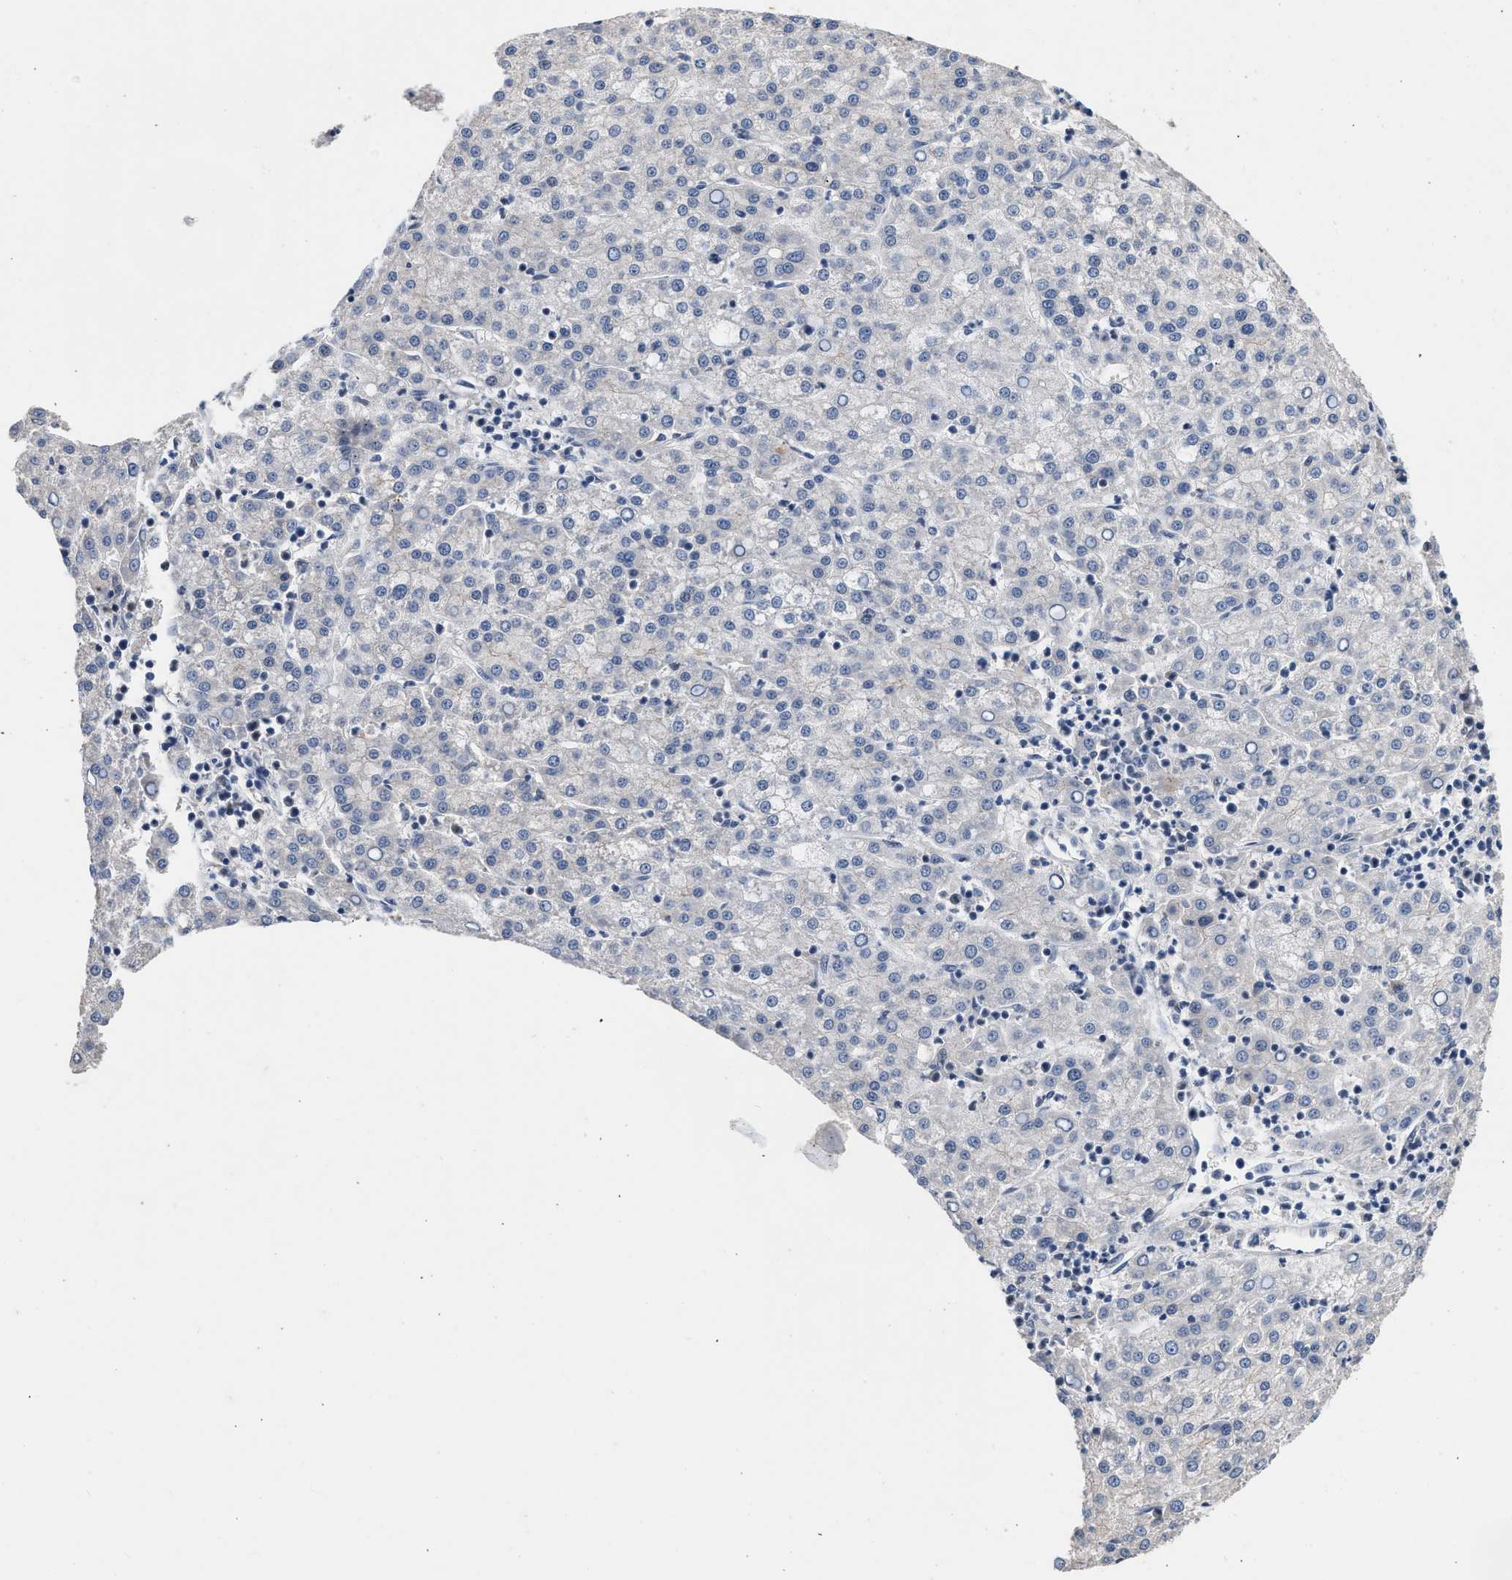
{"staining": {"intensity": "negative", "quantity": "none", "location": "none"}, "tissue": "liver cancer", "cell_type": "Tumor cells", "image_type": "cancer", "snomed": [{"axis": "morphology", "description": "Carcinoma, Hepatocellular, NOS"}, {"axis": "topography", "description": "Liver"}], "caption": "Immunohistochemistry (IHC) of human liver hepatocellular carcinoma displays no staining in tumor cells. The staining is performed using DAB brown chromogen with nuclei counter-stained in using hematoxylin.", "gene": "CSF3R", "patient": {"sex": "female", "age": 58}}